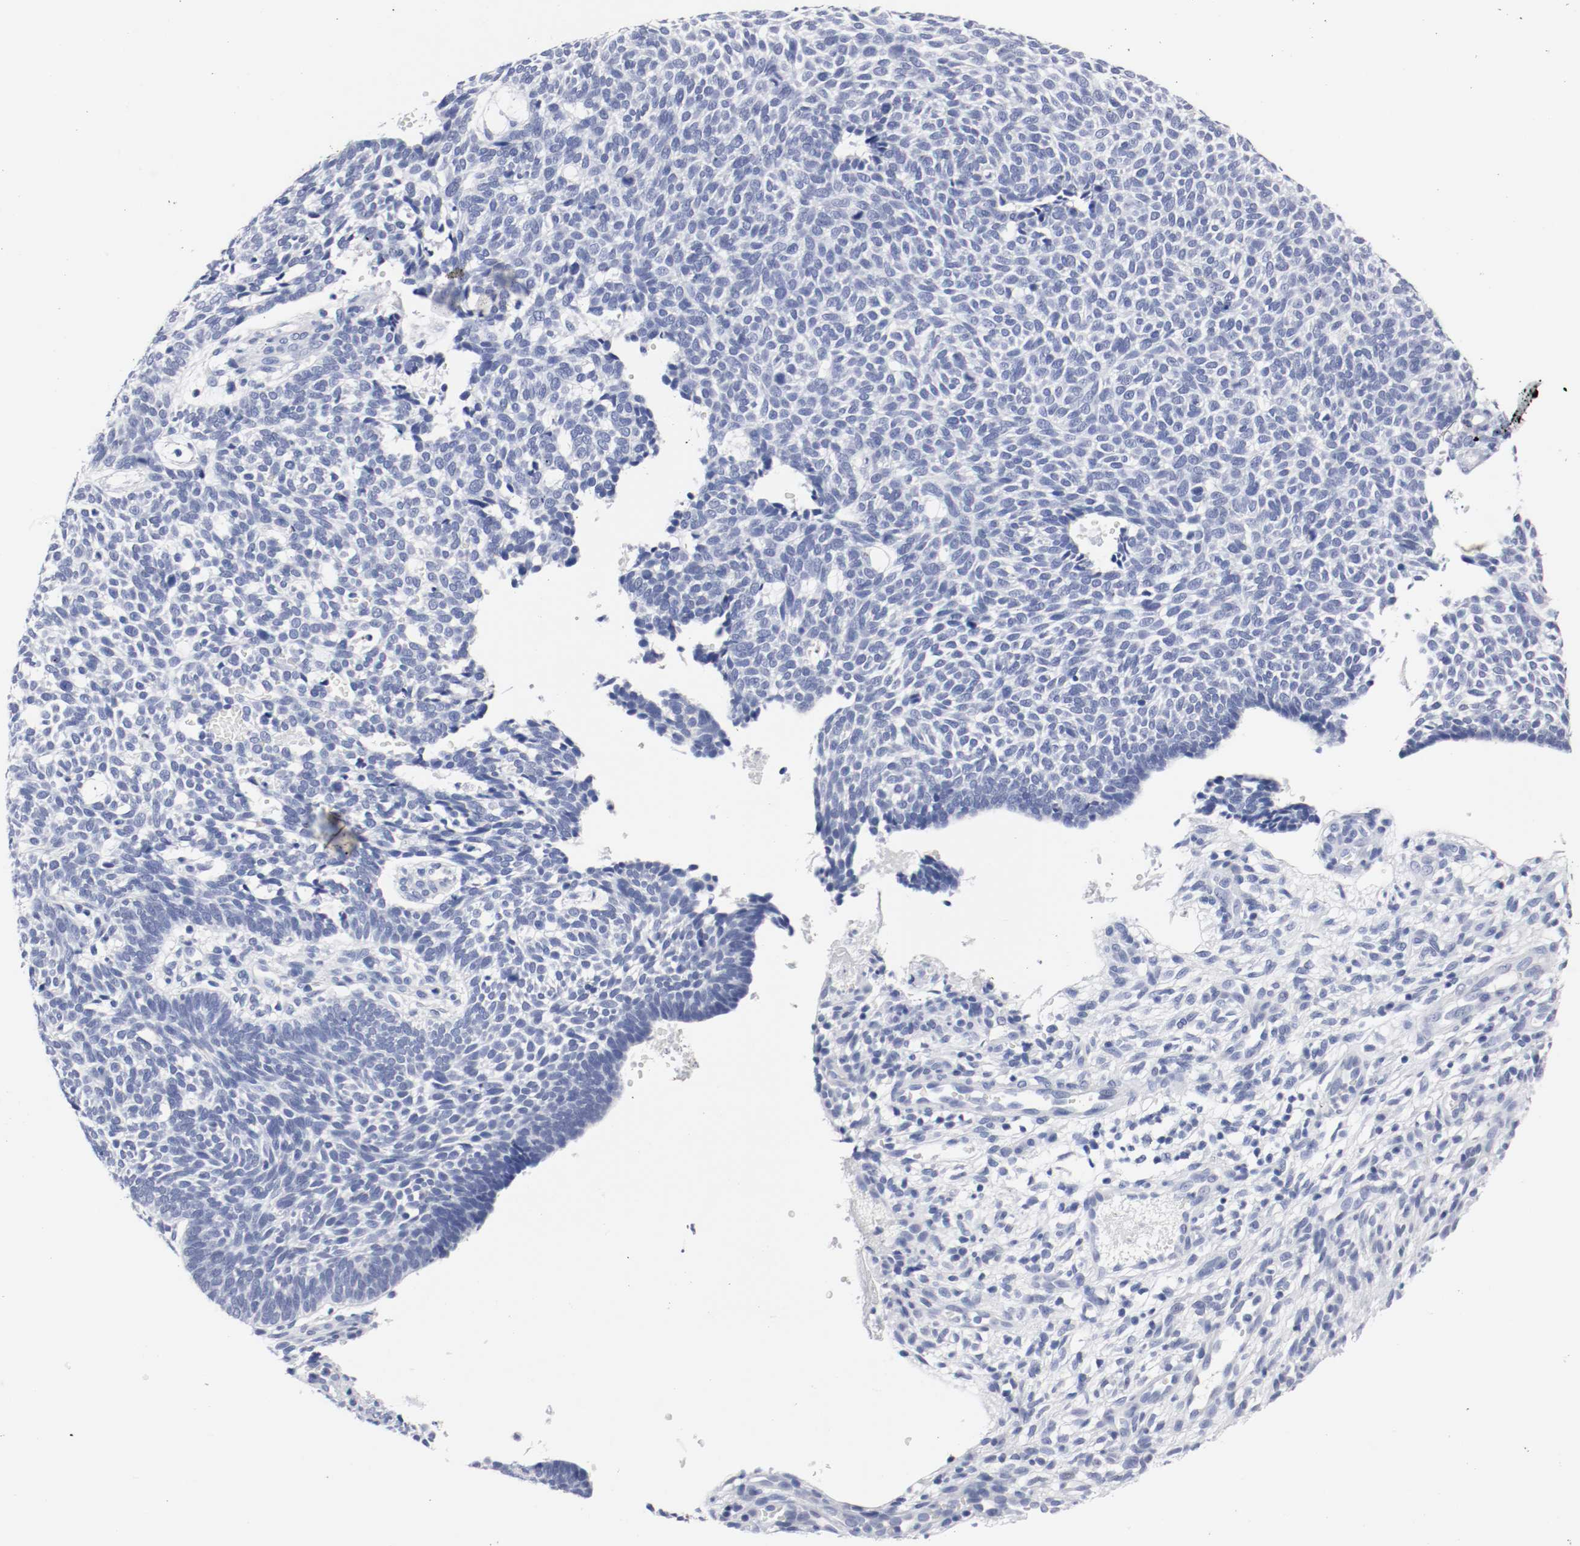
{"staining": {"intensity": "negative", "quantity": "none", "location": "none"}, "tissue": "skin cancer", "cell_type": "Tumor cells", "image_type": "cancer", "snomed": [{"axis": "morphology", "description": "Normal tissue, NOS"}, {"axis": "morphology", "description": "Basal cell carcinoma"}, {"axis": "topography", "description": "Skin"}], "caption": "Basal cell carcinoma (skin) was stained to show a protein in brown. There is no significant positivity in tumor cells.", "gene": "GAD1", "patient": {"sex": "male", "age": 87}}